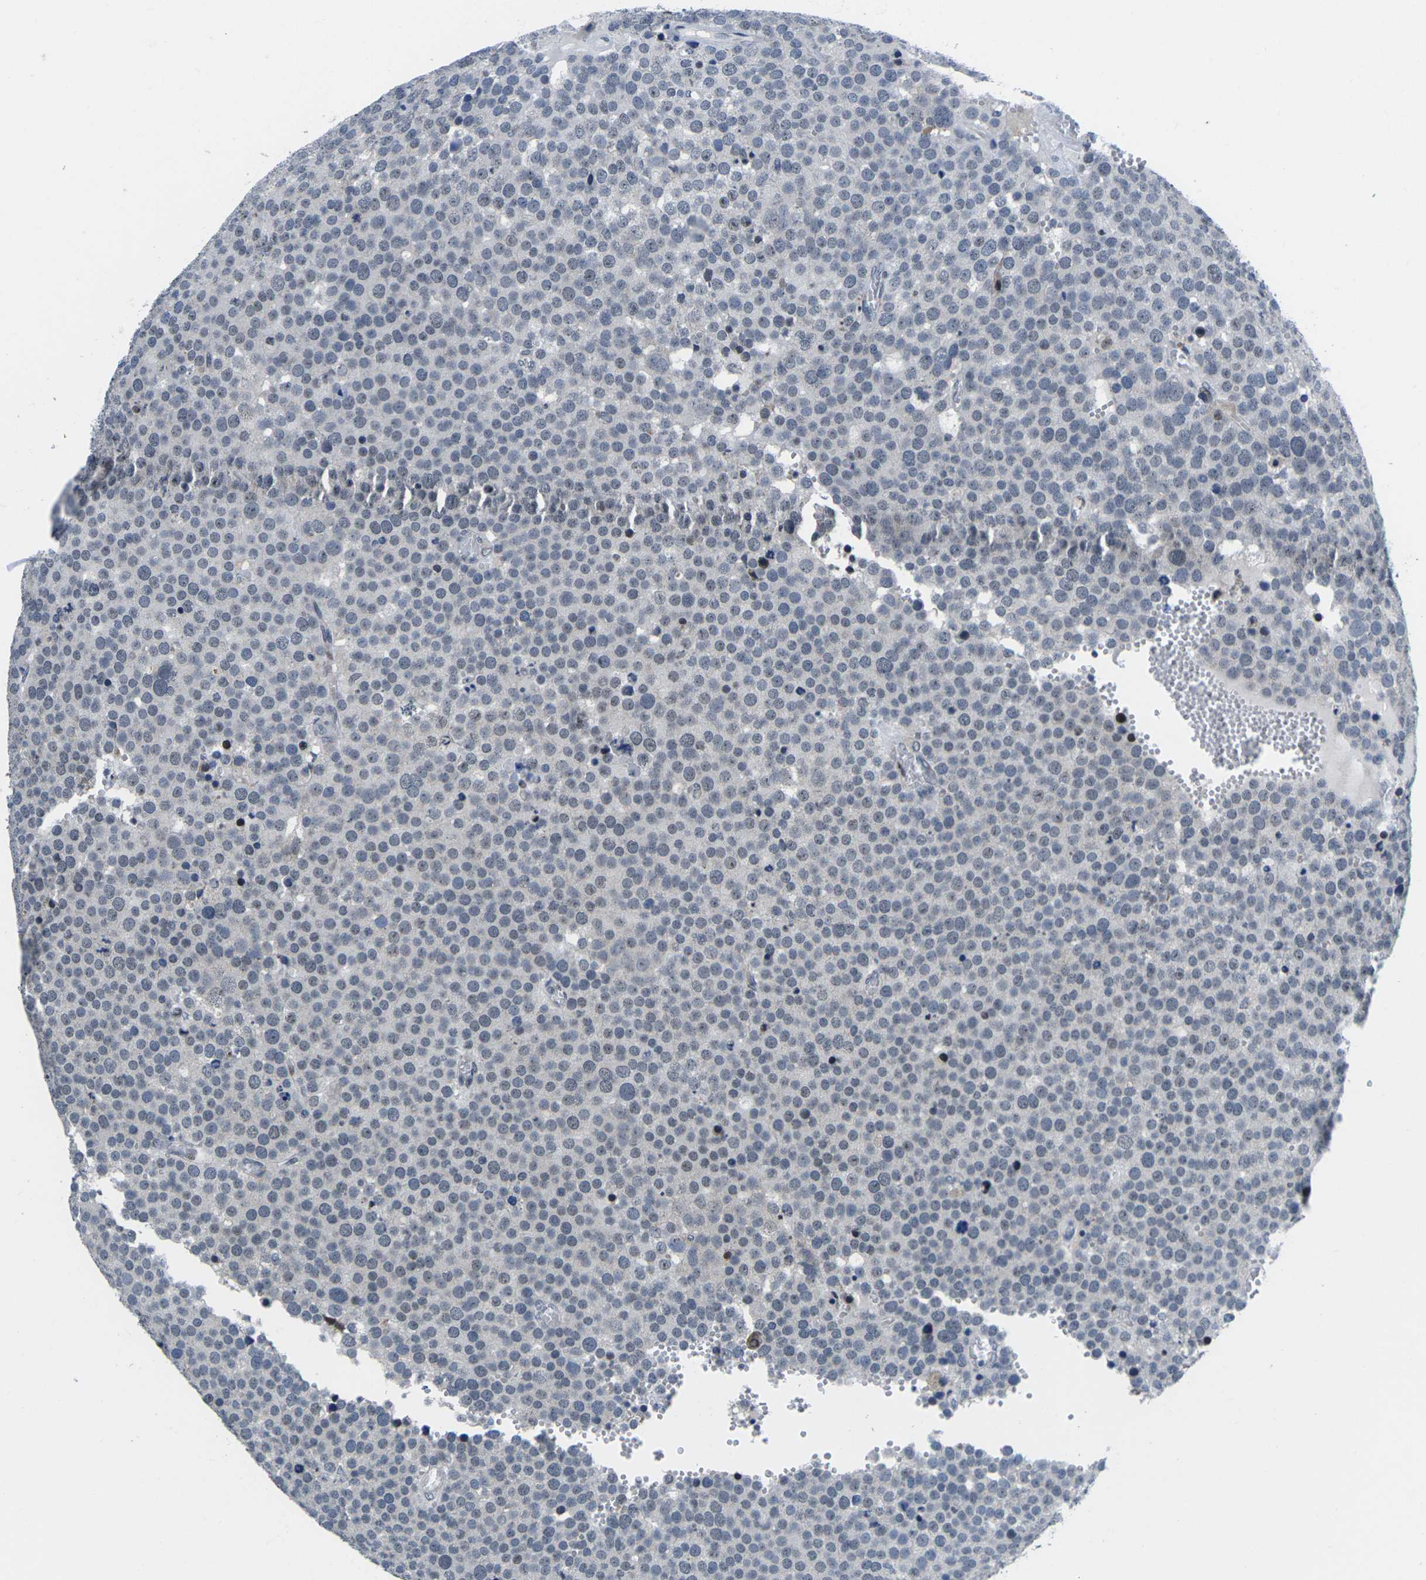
{"staining": {"intensity": "moderate", "quantity": "<25%", "location": "nuclear"}, "tissue": "testis cancer", "cell_type": "Tumor cells", "image_type": "cancer", "snomed": [{"axis": "morphology", "description": "Normal tissue, NOS"}, {"axis": "morphology", "description": "Seminoma, NOS"}, {"axis": "topography", "description": "Testis"}], "caption": "Moderate nuclear expression for a protein is appreciated in approximately <25% of tumor cells of testis seminoma using immunohistochemistry.", "gene": "CDC73", "patient": {"sex": "male", "age": 71}}